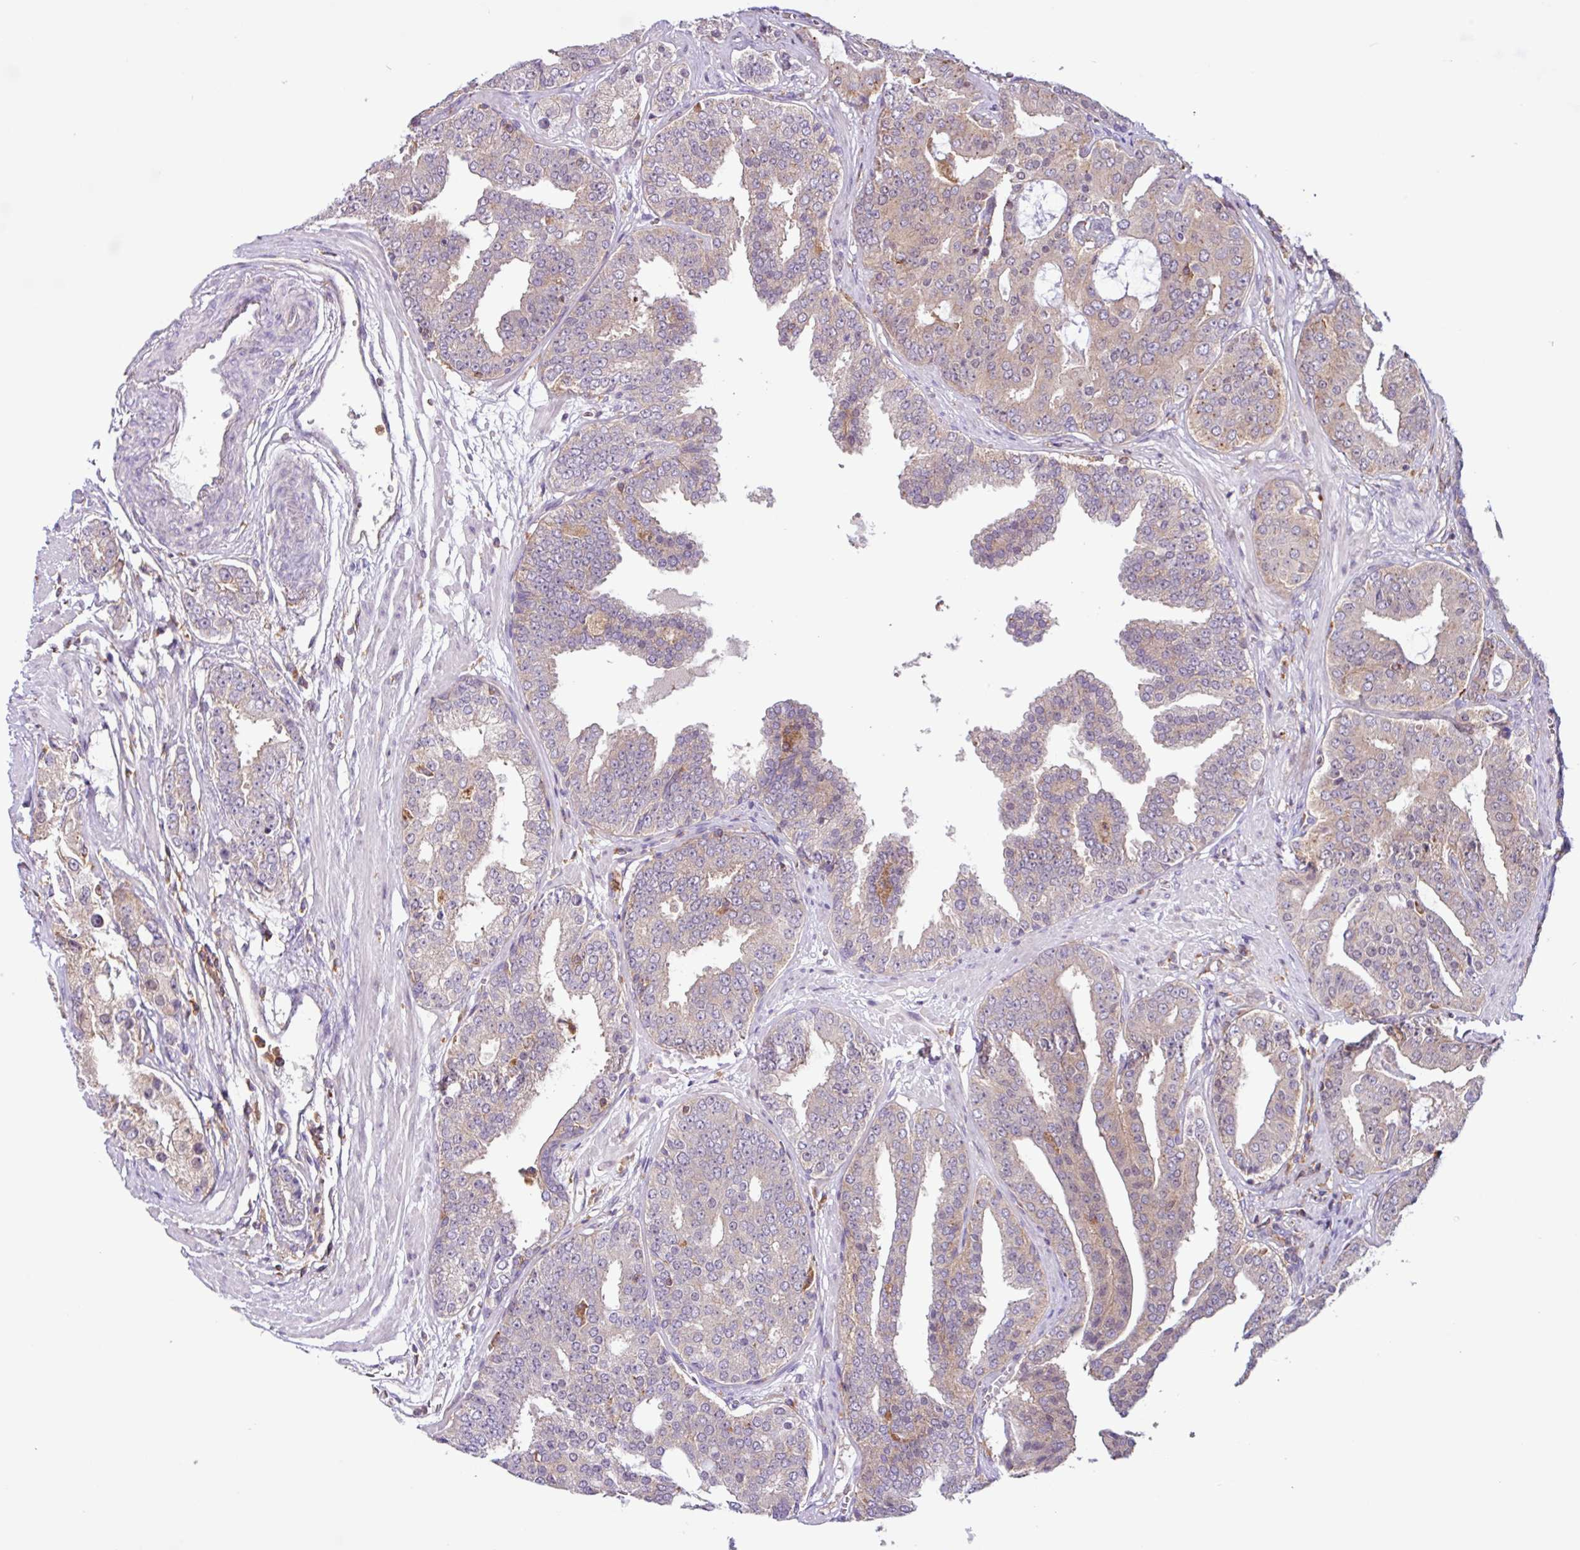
{"staining": {"intensity": "negative", "quantity": "none", "location": "none"}, "tissue": "prostate cancer", "cell_type": "Tumor cells", "image_type": "cancer", "snomed": [{"axis": "morphology", "description": "Adenocarcinoma, High grade"}, {"axis": "topography", "description": "Prostate"}], "caption": "Prostate cancer (adenocarcinoma (high-grade)) was stained to show a protein in brown. There is no significant staining in tumor cells.", "gene": "ACTR3", "patient": {"sex": "male", "age": 71}}